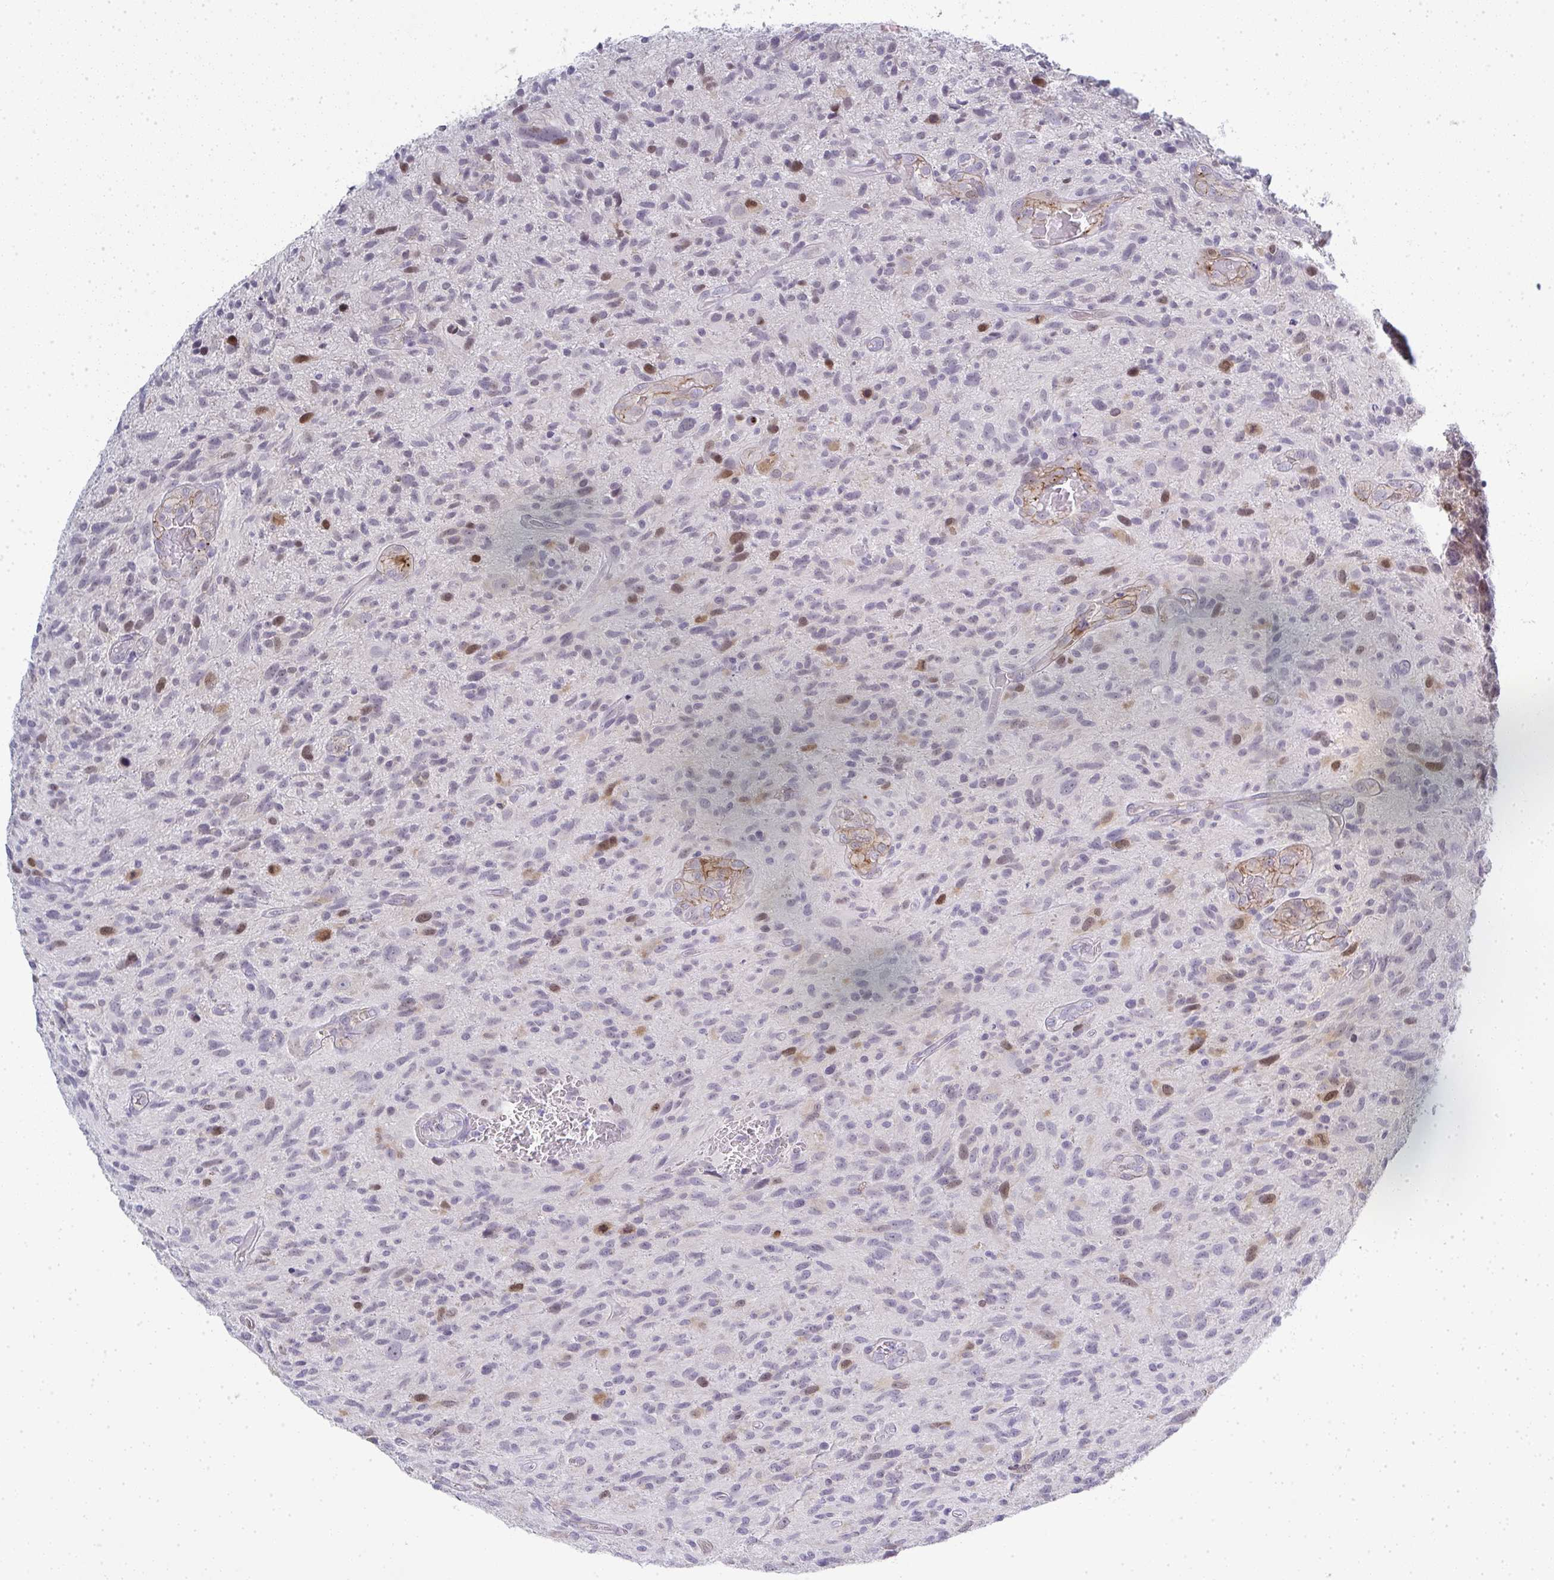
{"staining": {"intensity": "negative", "quantity": "none", "location": "none"}, "tissue": "glioma", "cell_type": "Tumor cells", "image_type": "cancer", "snomed": [{"axis": "morphology", "description": "Glioma, malignant, High grade"}, {"axis": "topography", "description": "Brain"}], "caption": "An image of human high-grade glioma (malignant) is negative for staining in tumor cells.", "gene": "UBE2S", "patient": {"sex": "male", "age": 75}}